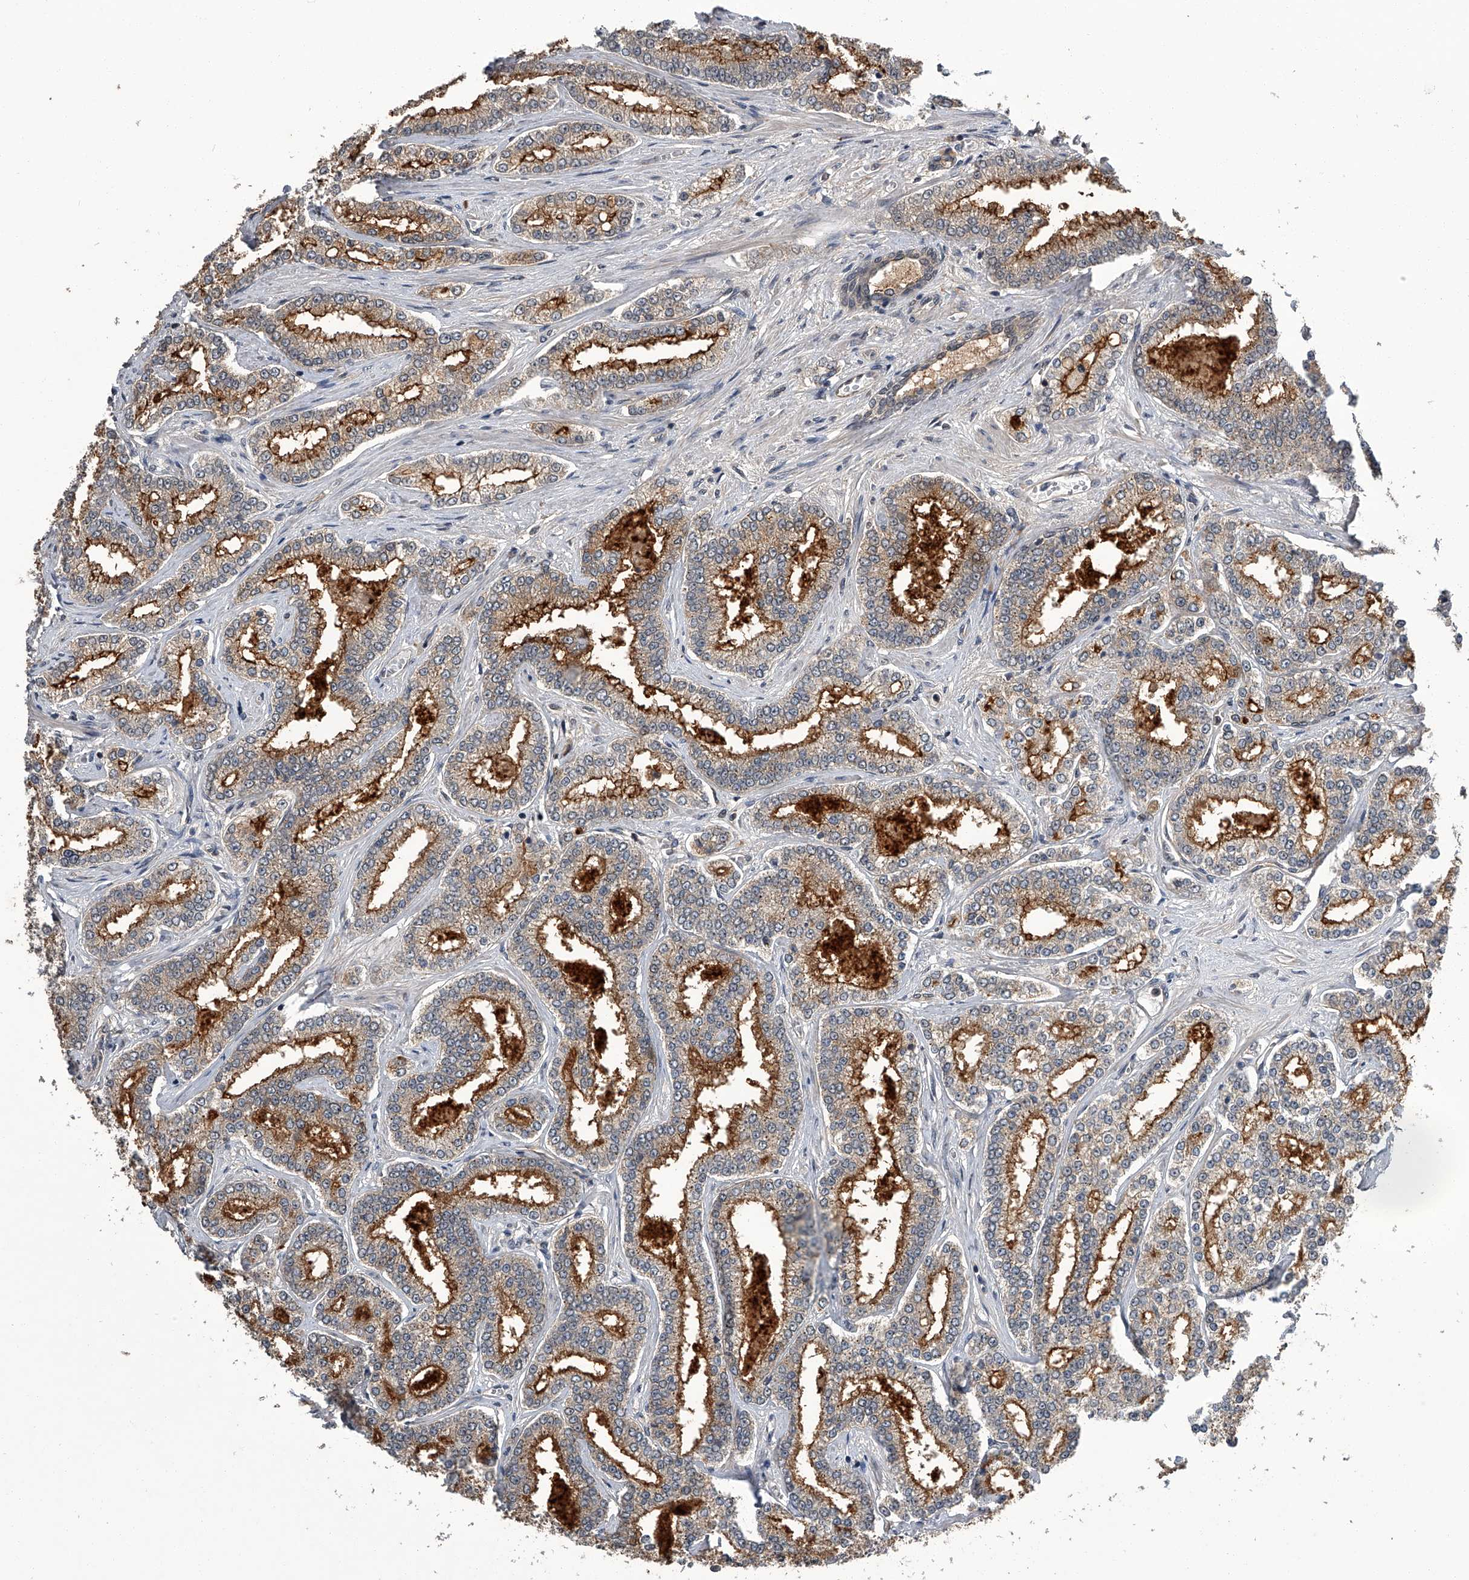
{"staining": {"intensity": "strong", "quantity": "25%-75%", "location": "cytoplasmic/membranous"}, "tissue": "prostate cancer", "cell_type": "Tumor cells", "image_type": "cancer", "snomed": [{"axis": "morphology", "description": "Normal tissue, NOS"}, {"axis": "morphology", "description": "Adenocarcinoma, High grade"}, {"axis": "topography", "description": "Prostate"}], "caption": "Prostate adenocarcinoma (high-grade) stained with a protein marker reveals strong staining in tumor cells.", "gene": "SLC12A8", "patient": {"sex": "male", "age": 83}}